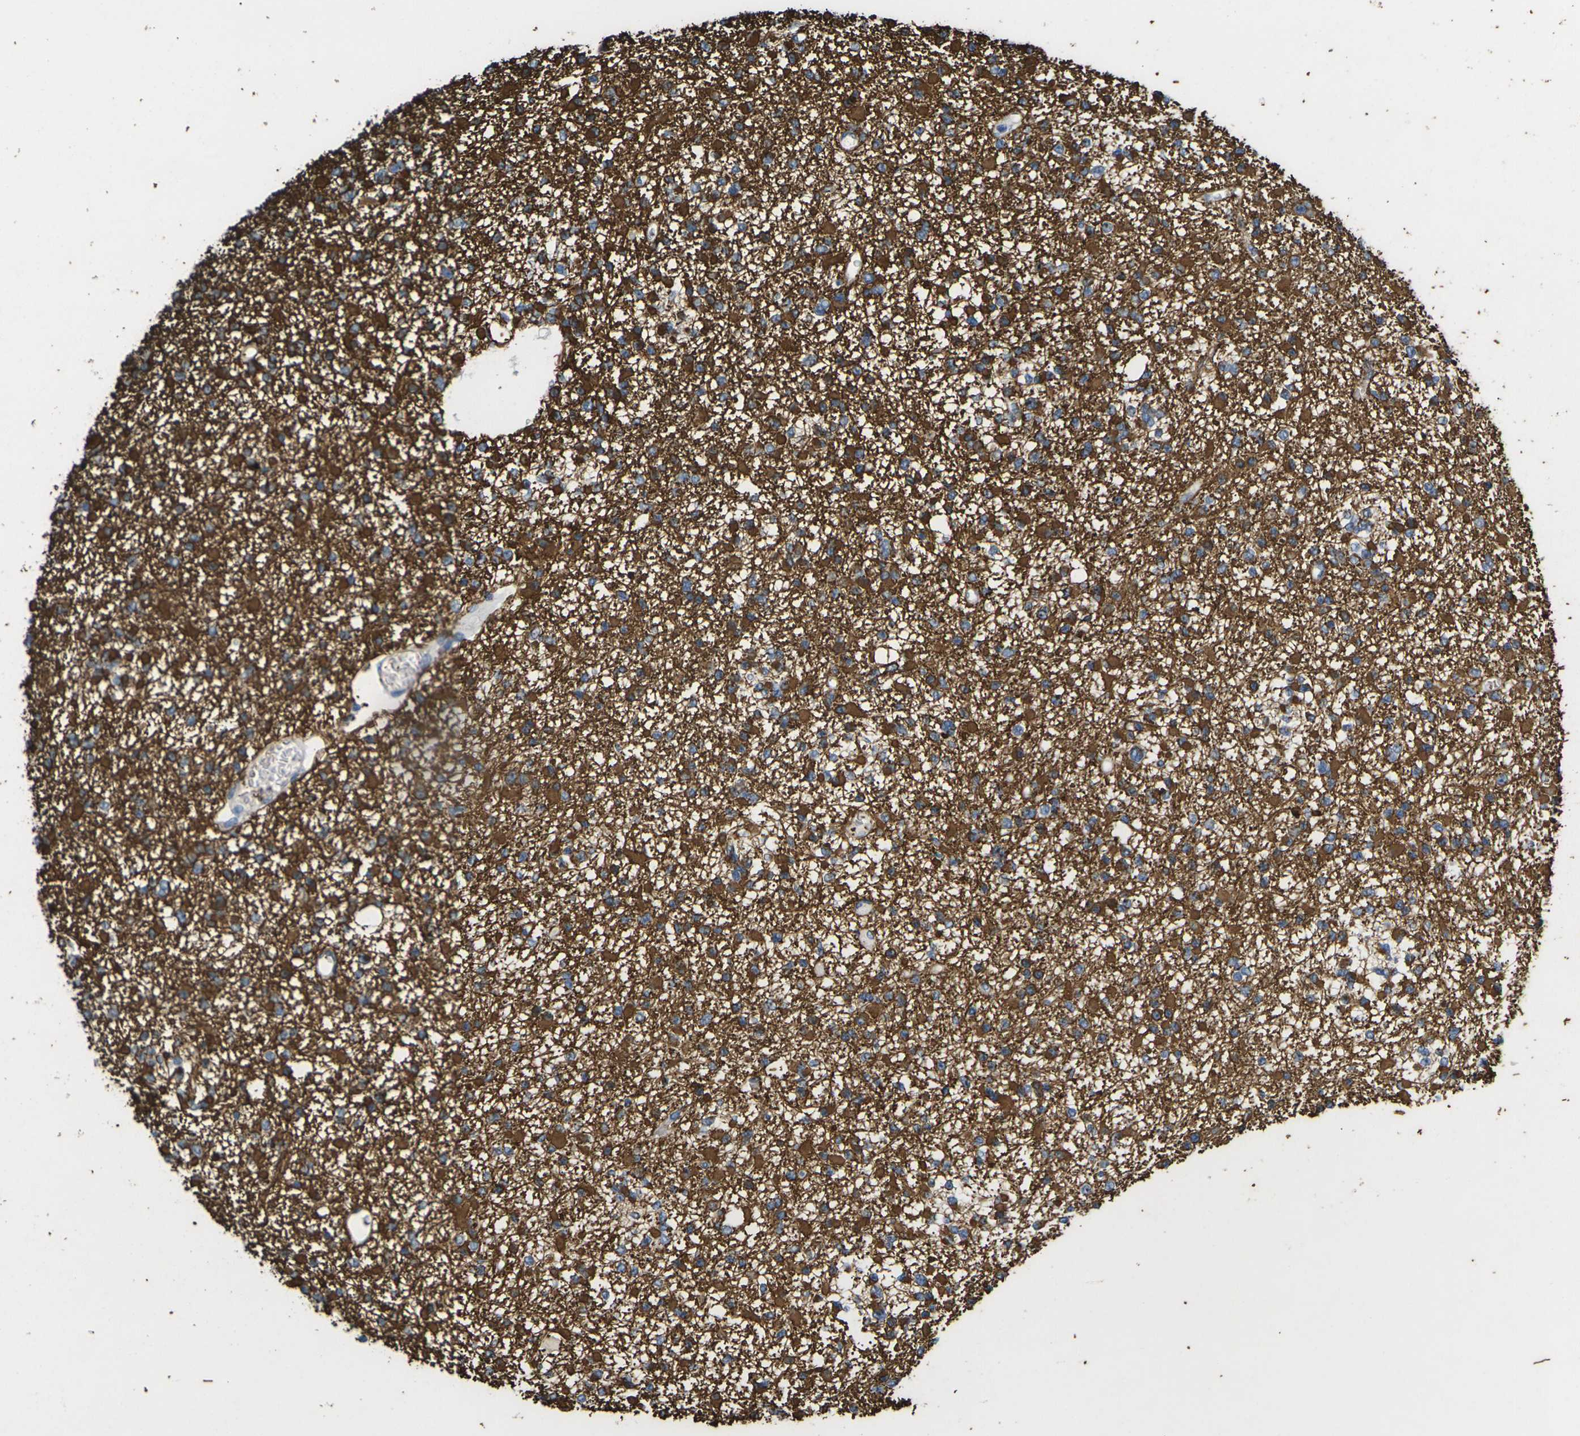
{"staining": {"intensity": "strong", "quantity": ">75%", "location": "cytoplasmic/membranous"}, "tissue": "glioma", "cell_type": "Tumor cells", "image_type": "cancer", "snomed": [{"axis": "morphology", "description": "Glioma, malignant, Low grade"}, {"axis": "topography", "description": "Brain"}], "caption": "An IHC histopathology image of neoplastic tissue is shown. Protein staining in brown labels strong cytoplasmic/membranous positivity in low-grade glioma (malignant) within tumor cells.", "gene": "KLHDC8B", "patient": {"sex": "female", "age": 22}}